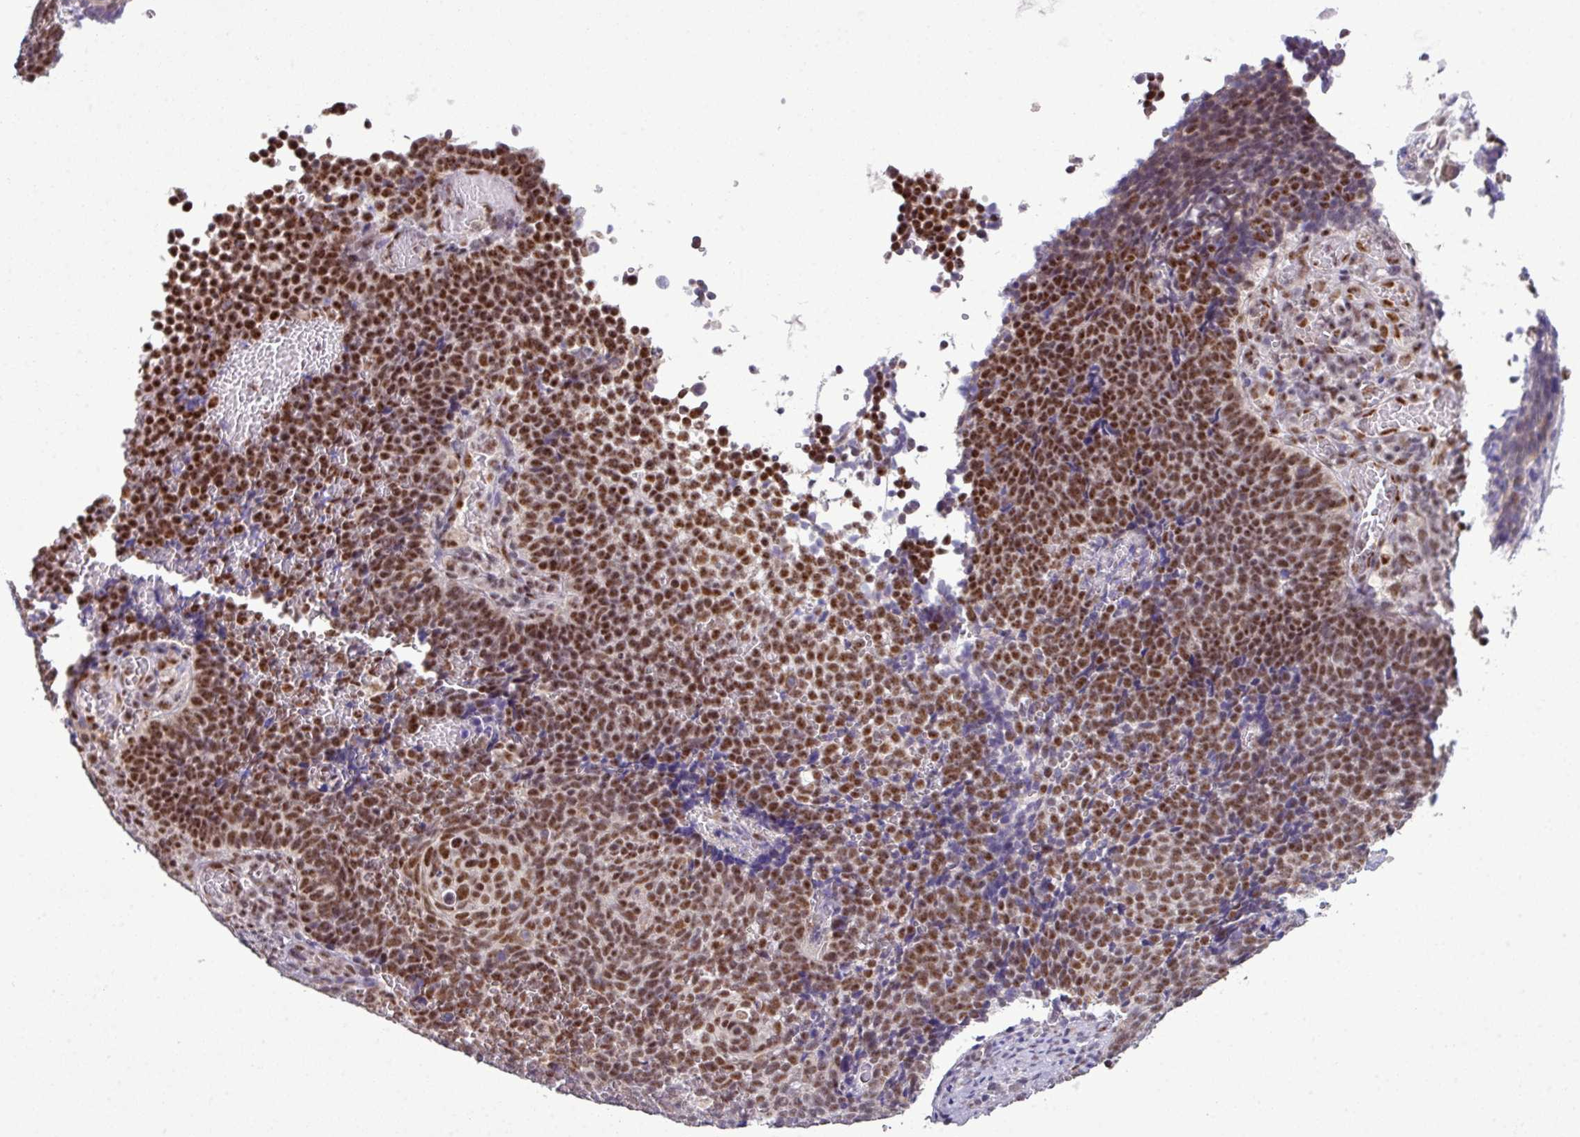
{"staining": {"intensity": "strong", "quantity": "25%-75%", "location": "nuclear"}, "tissue": "cervical cancer", "cell_type": "Tumor cells", "image_type": "cancer", "snomed": [{"axis": "morphology", "description": "Normal tissue, NOS"}, {"axis": "morphology", "description": "Squamous cell carcinoma, NOS"}, {"axis": "topography", "description": "Cervix"}], "caption": "High-magnification brightfield microscopy of cervical cancer stained with DAB (brown) and counterstained with hematoxylin (blue). tumor cells exhibit strong nuclear positivity is seen in approximately25%-75% of cells.", "gene": "ZNF217", "patient": {"sex": "female", "age": 39}}